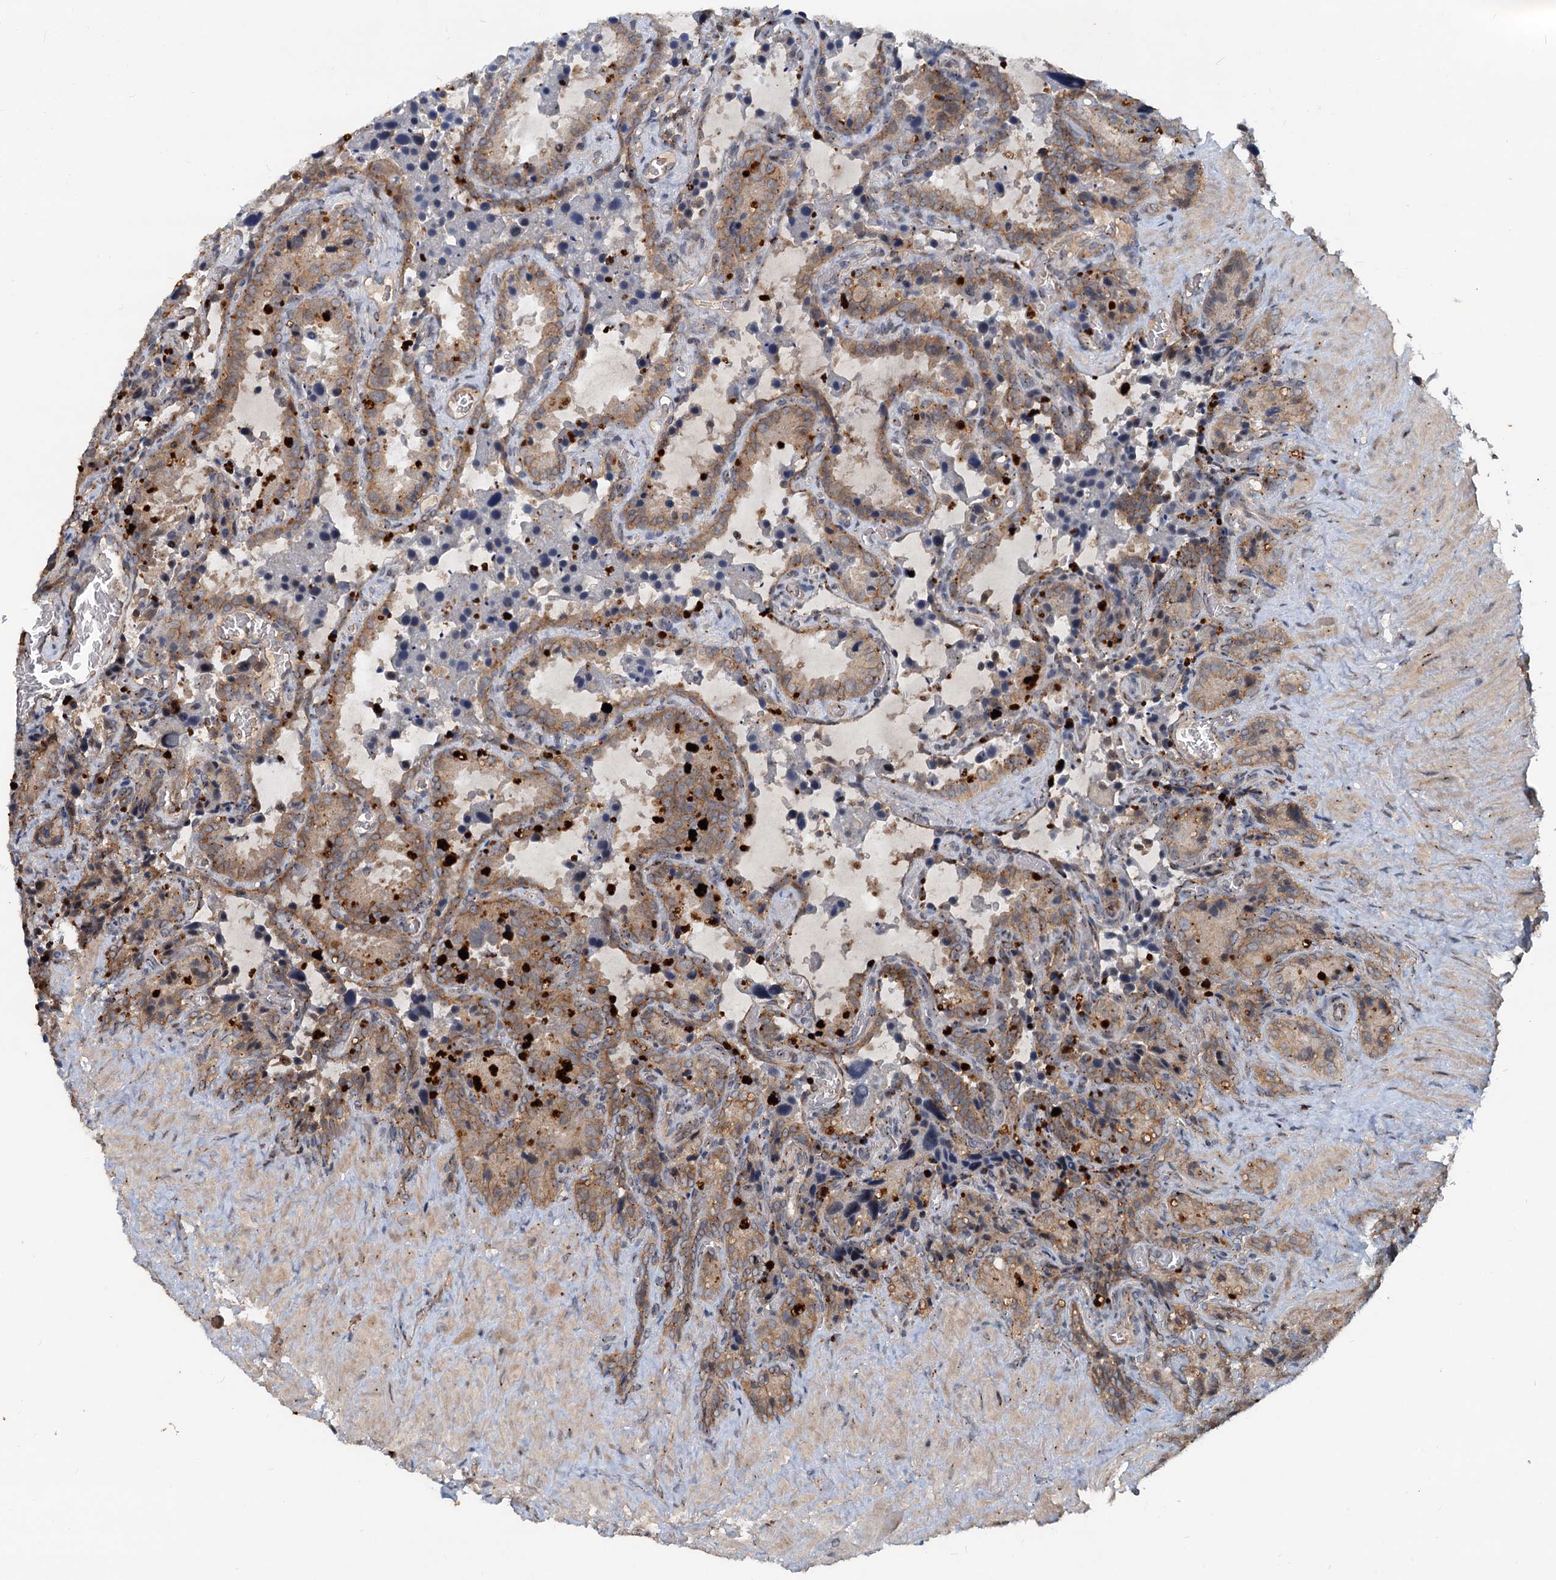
{"staining": {"intensity": "moderate", "quantity": ">75%", "location": "cytoplasmic/membranous"}, "tissue": "seminal vesicle", "cell_type": "Glandular cells", "image_type": "normal", "snomed": [{"axis": "morphology", "description": "Normal tissue, NOS"}, {"axis": "topography", "description": "Seminal veicle"}], "caption": "Protein expression analysis of normal human seminal vesicle reveals moderate cytoplasmic/membranous positivity in approximately >75% of glandular cells. The protein is shown in brown color, while the nuclei are stained blue.", "gene": "CEP68", "patient": {"sex": "male", "age": 62}}